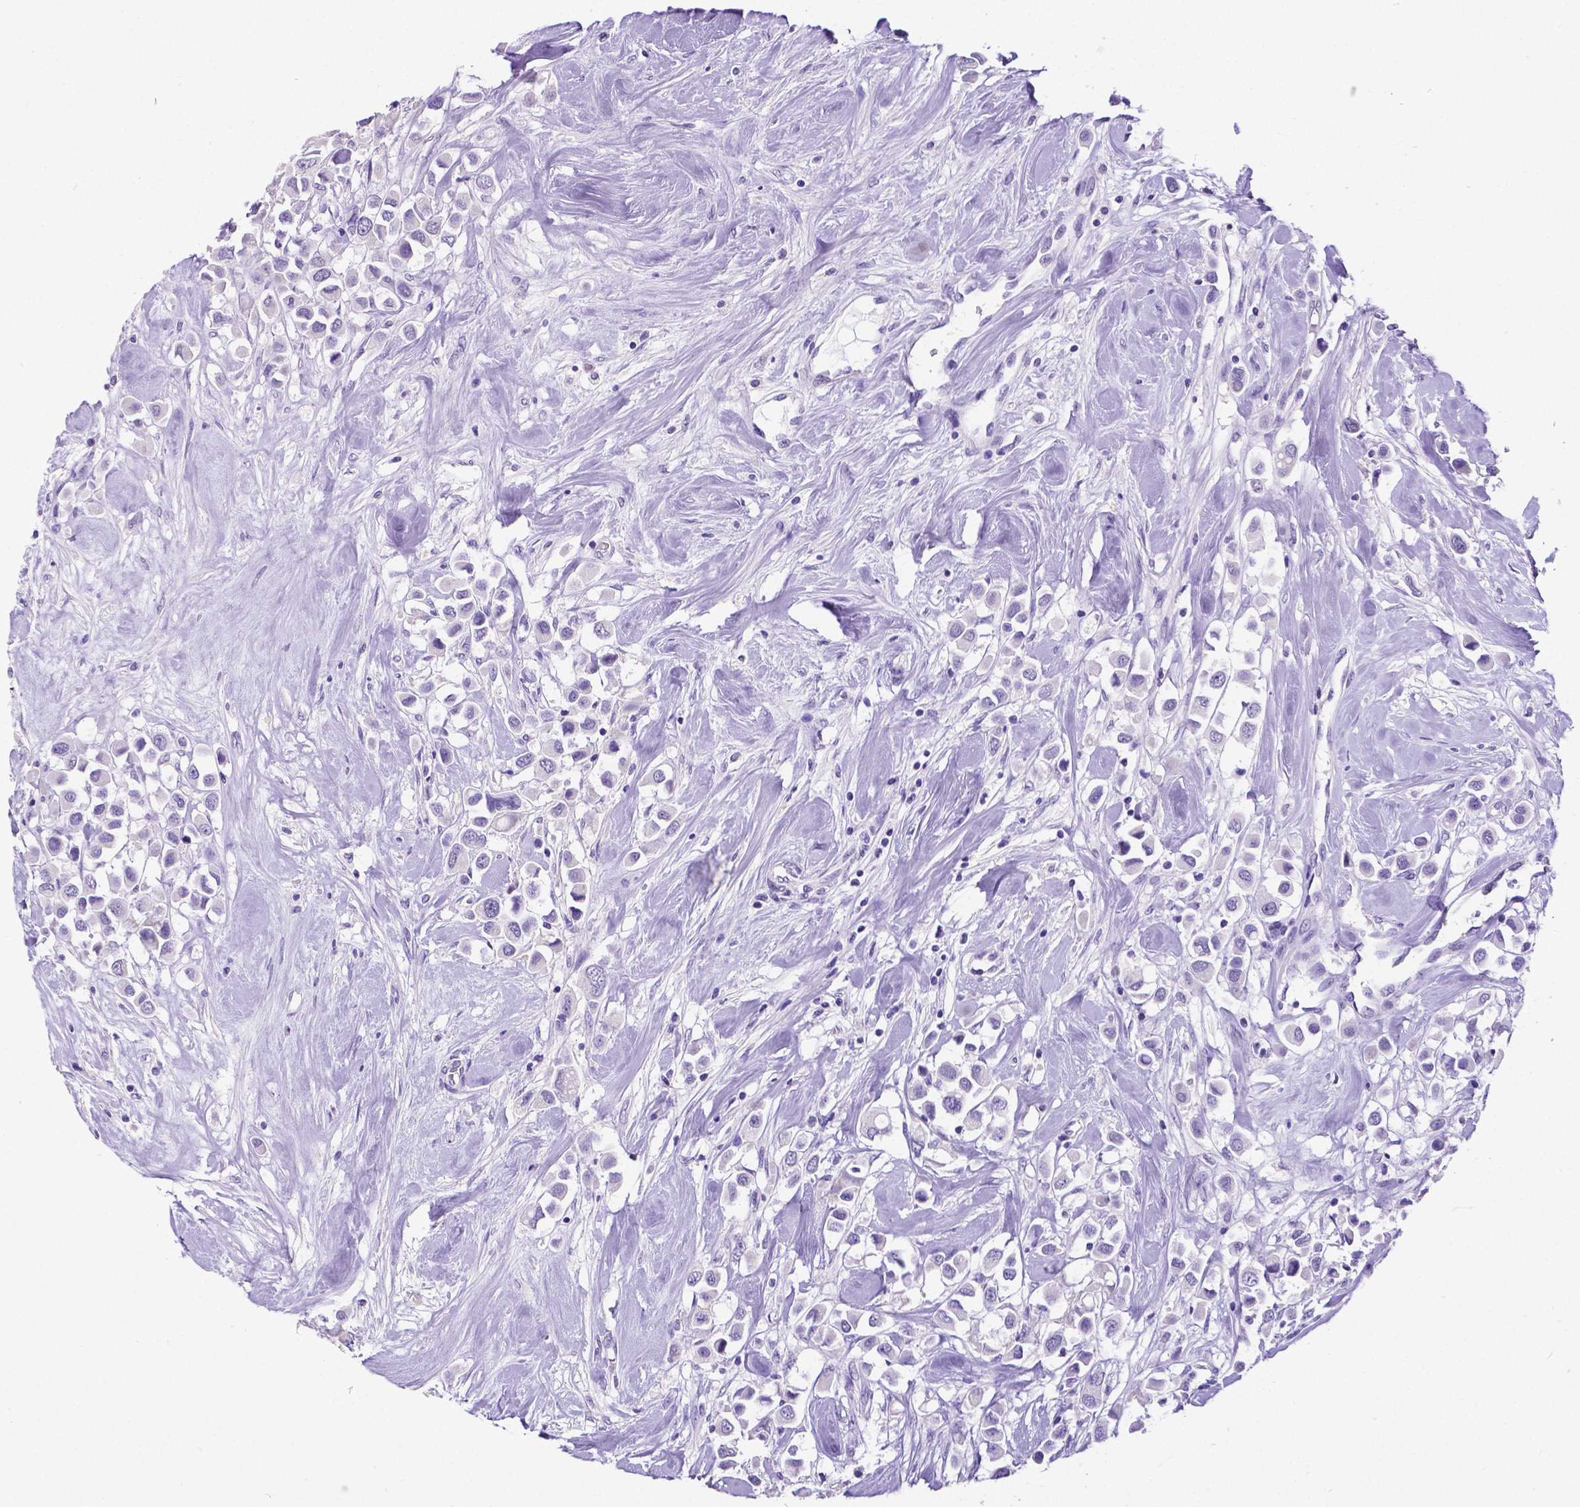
{"staining": {"intensity": "negative", "quantity": "none", "location": "none"}, "tissue": "breast cancer", "cell_type": "Tumor cells", "image_type": "cancer", "snomed": [{"axis": "morphology", "description": "Duct carcinoma"}, {"axis": "topography", "description": "Breast"}], "caption": "This is an immunohistochemistry (IHC) image of human breast cancer (intraductal carcinoma). There is no positivity in tumor cells.", "gene": "SATB2", "patient": {"sex": "female", "age": 61}}